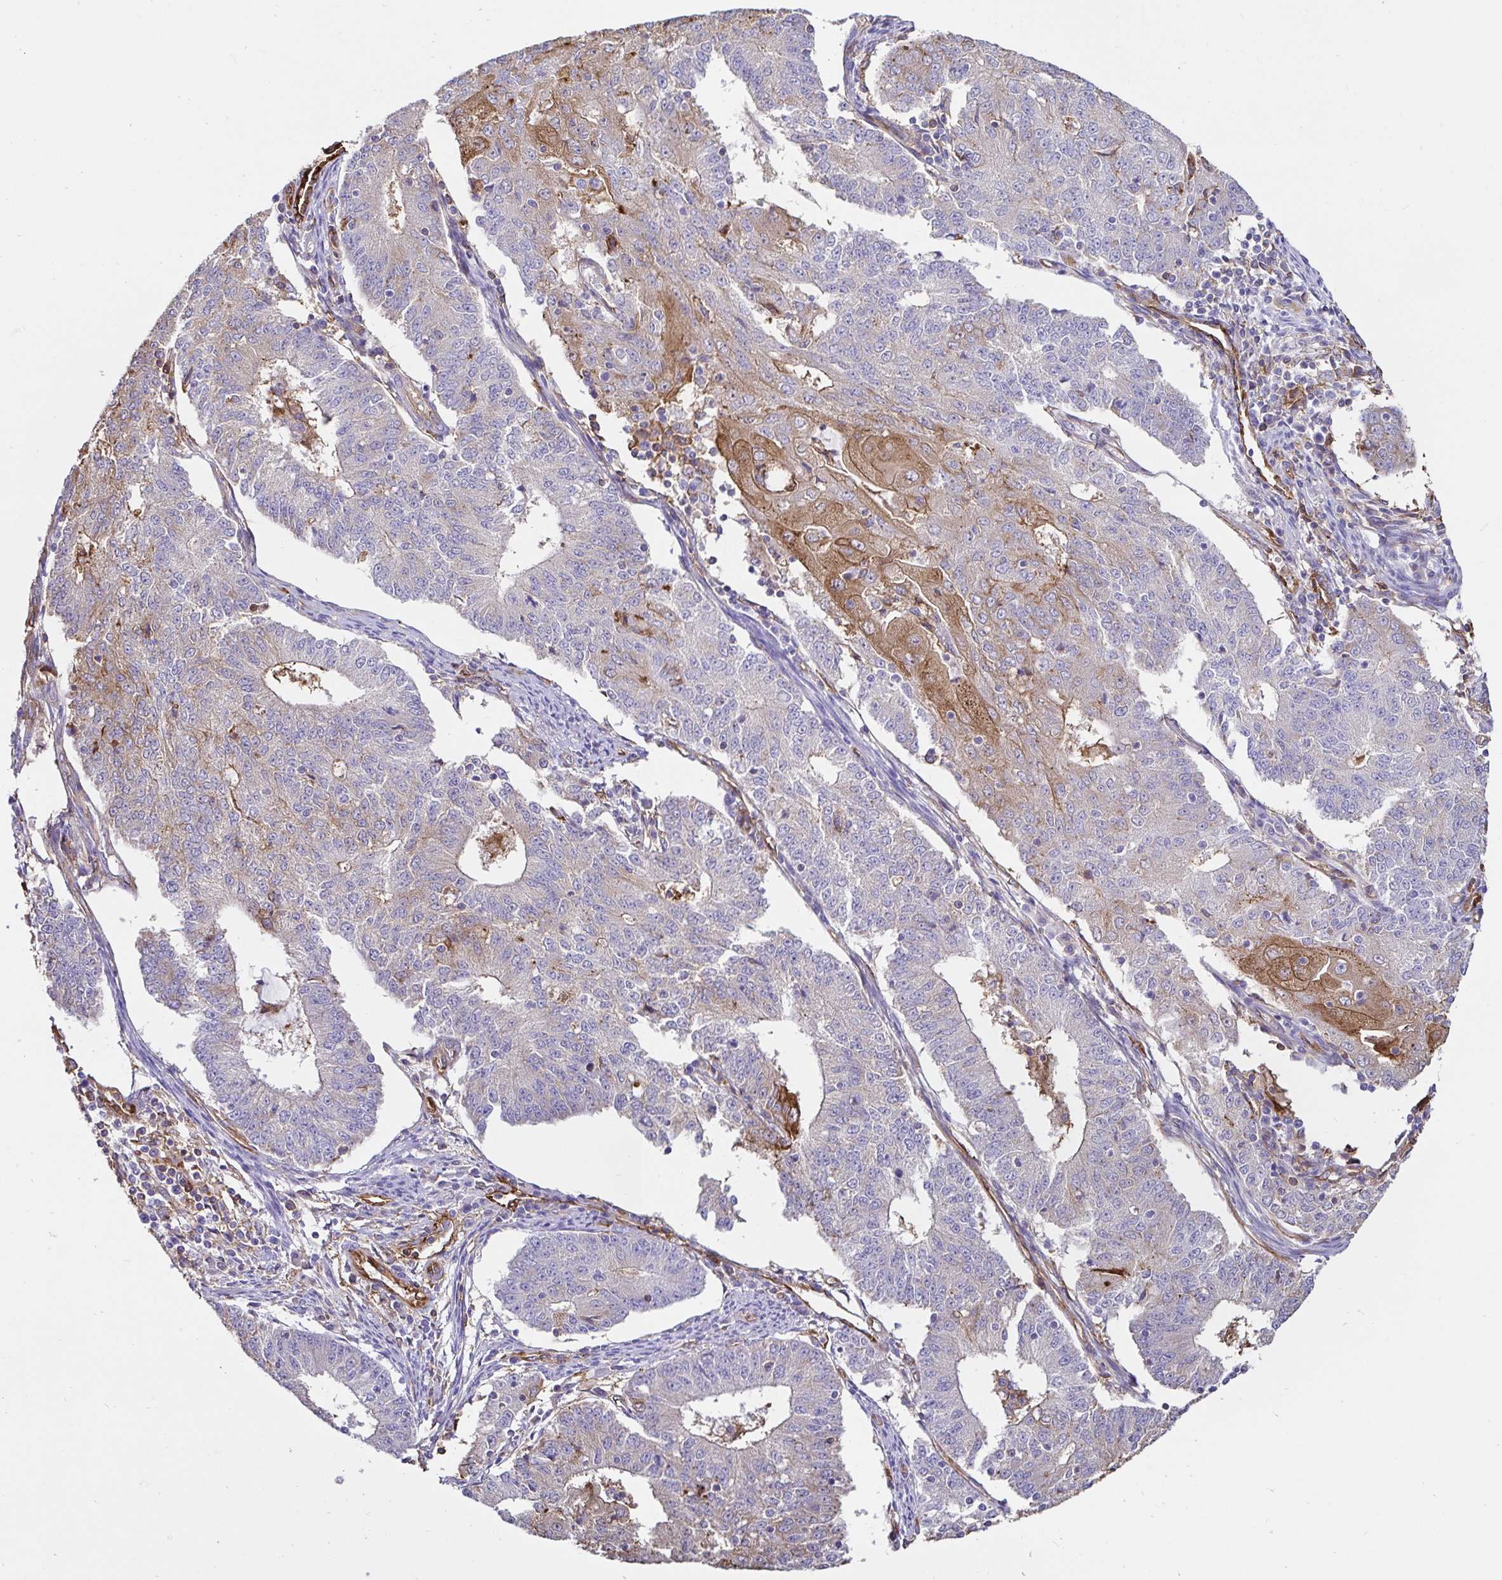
{"staining": {"intensity": "moderate", "quantity": "<25%", "location": "cytoplasmic/membranous"}, "tissue": "endometrial cancer", "cell_type": "Tumor cells", "image_type": "cancer", "snomed": [{"axis": "morphology", "description": "Adenocarcinoma, NOS"}, {"axis": "topography", "description": "Endometrium"}], "caption": "A histopathology image of endometrial adenocarcinoma stained for a protein reveals moderate cytoplasmic/membranous brown staining in tumor cells. Using DAB (3,3'-diaminobenzidine) (brown) and hematoxylin (blue) stains, captured at high magnification using brightfield microscopy.", "gene": "ANXA2", "patient": {"sex": "female", "age": 56}}